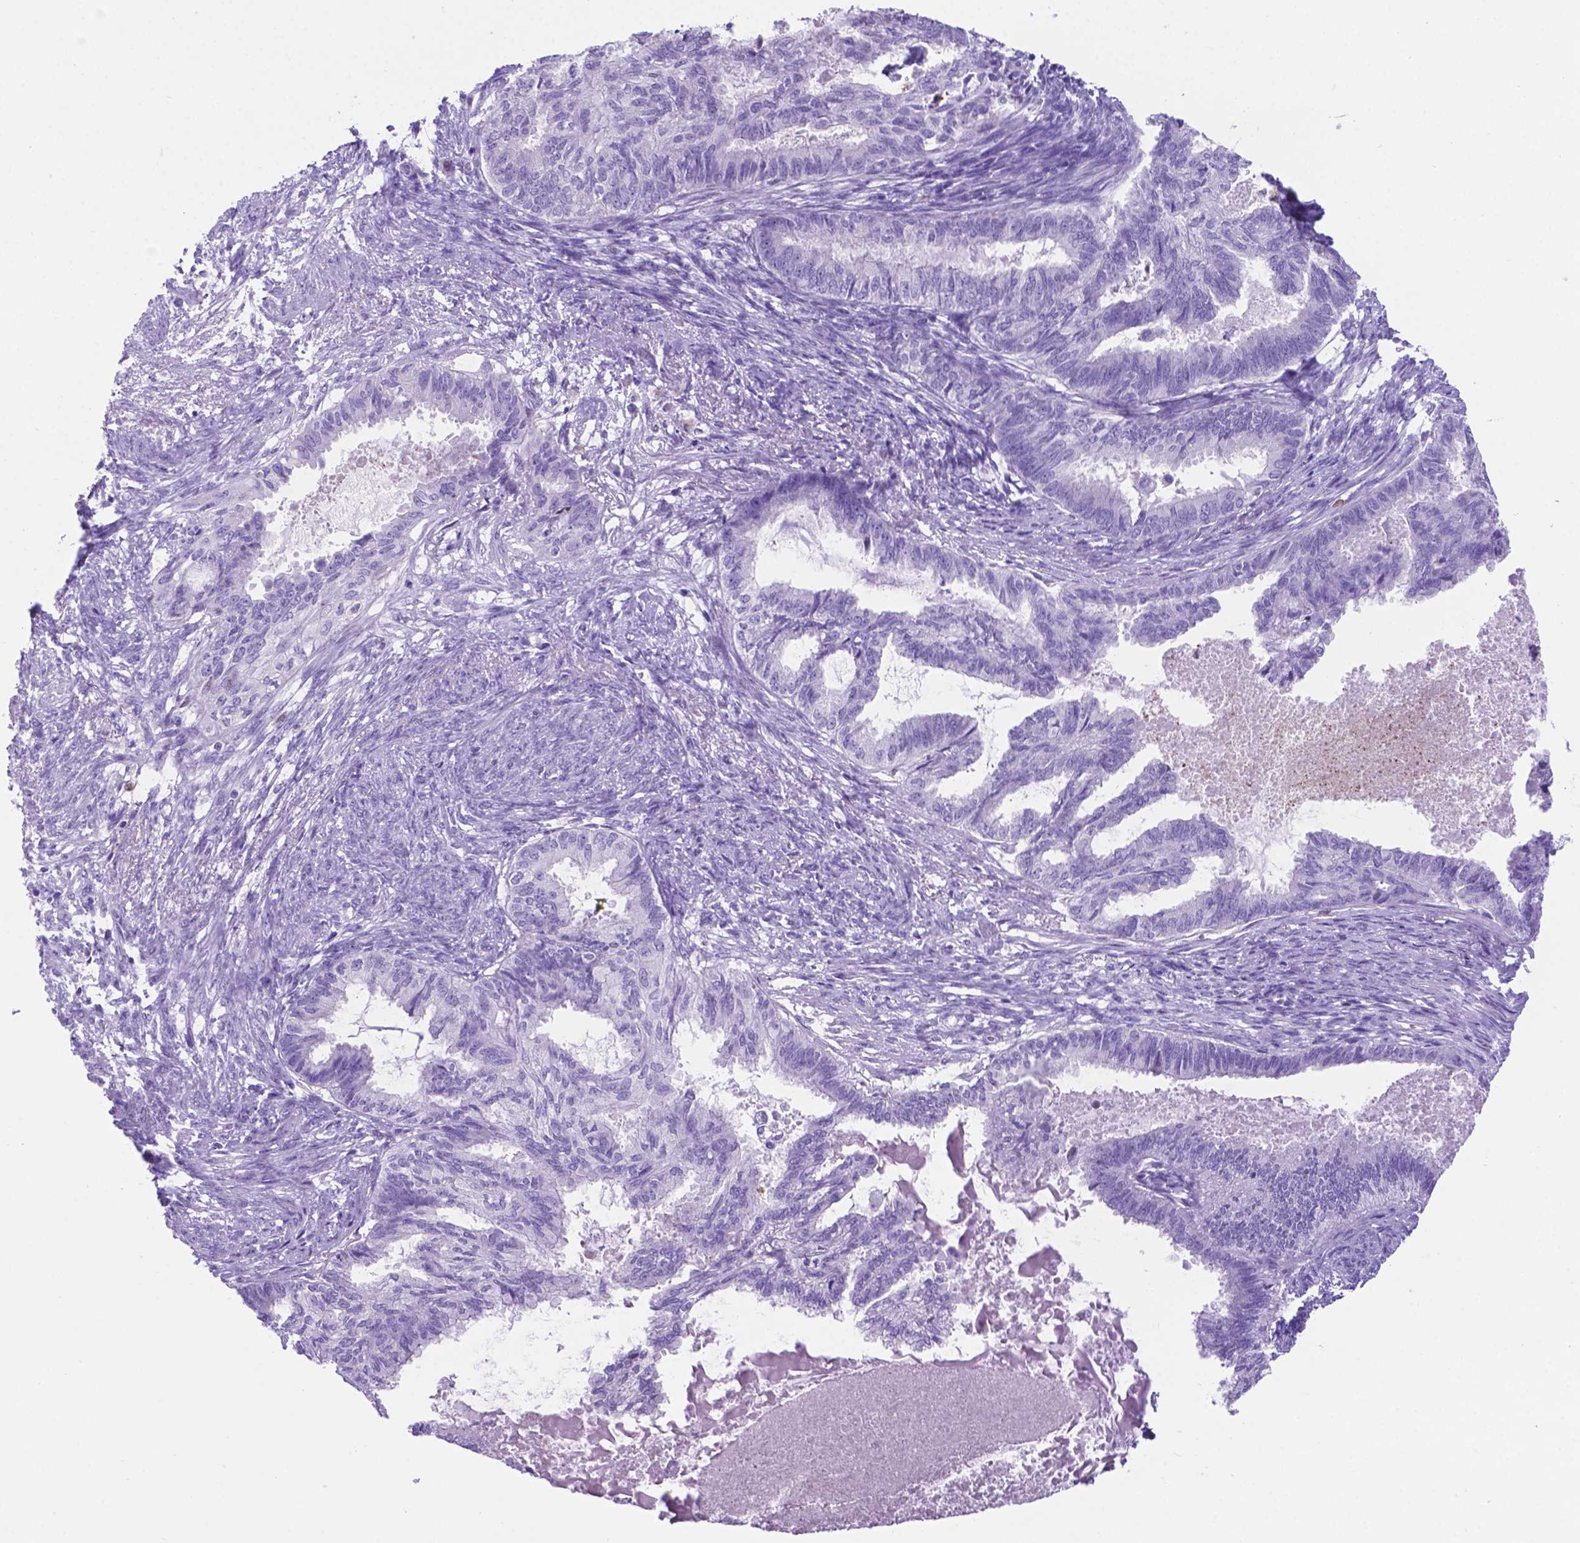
{"staining": {"intensity": "negative", "quantity": "none", "location": "none"}, "tissue": "endometrial cancer", "cell_type": "Tumor cells", "image_type": "cancer", "snomed": [{"axis": "morphology", "description": "Adenocarcinoma, NOS"}, {"axis": "topography", "description": "Endometrium"}], "caption": "Photomicrograph shows no protein staining in tumor cells of adenocarcinoma (endometrial) tissue.", "gene": "LZTR1", "patient": {"sex": "female", "age": 86}}